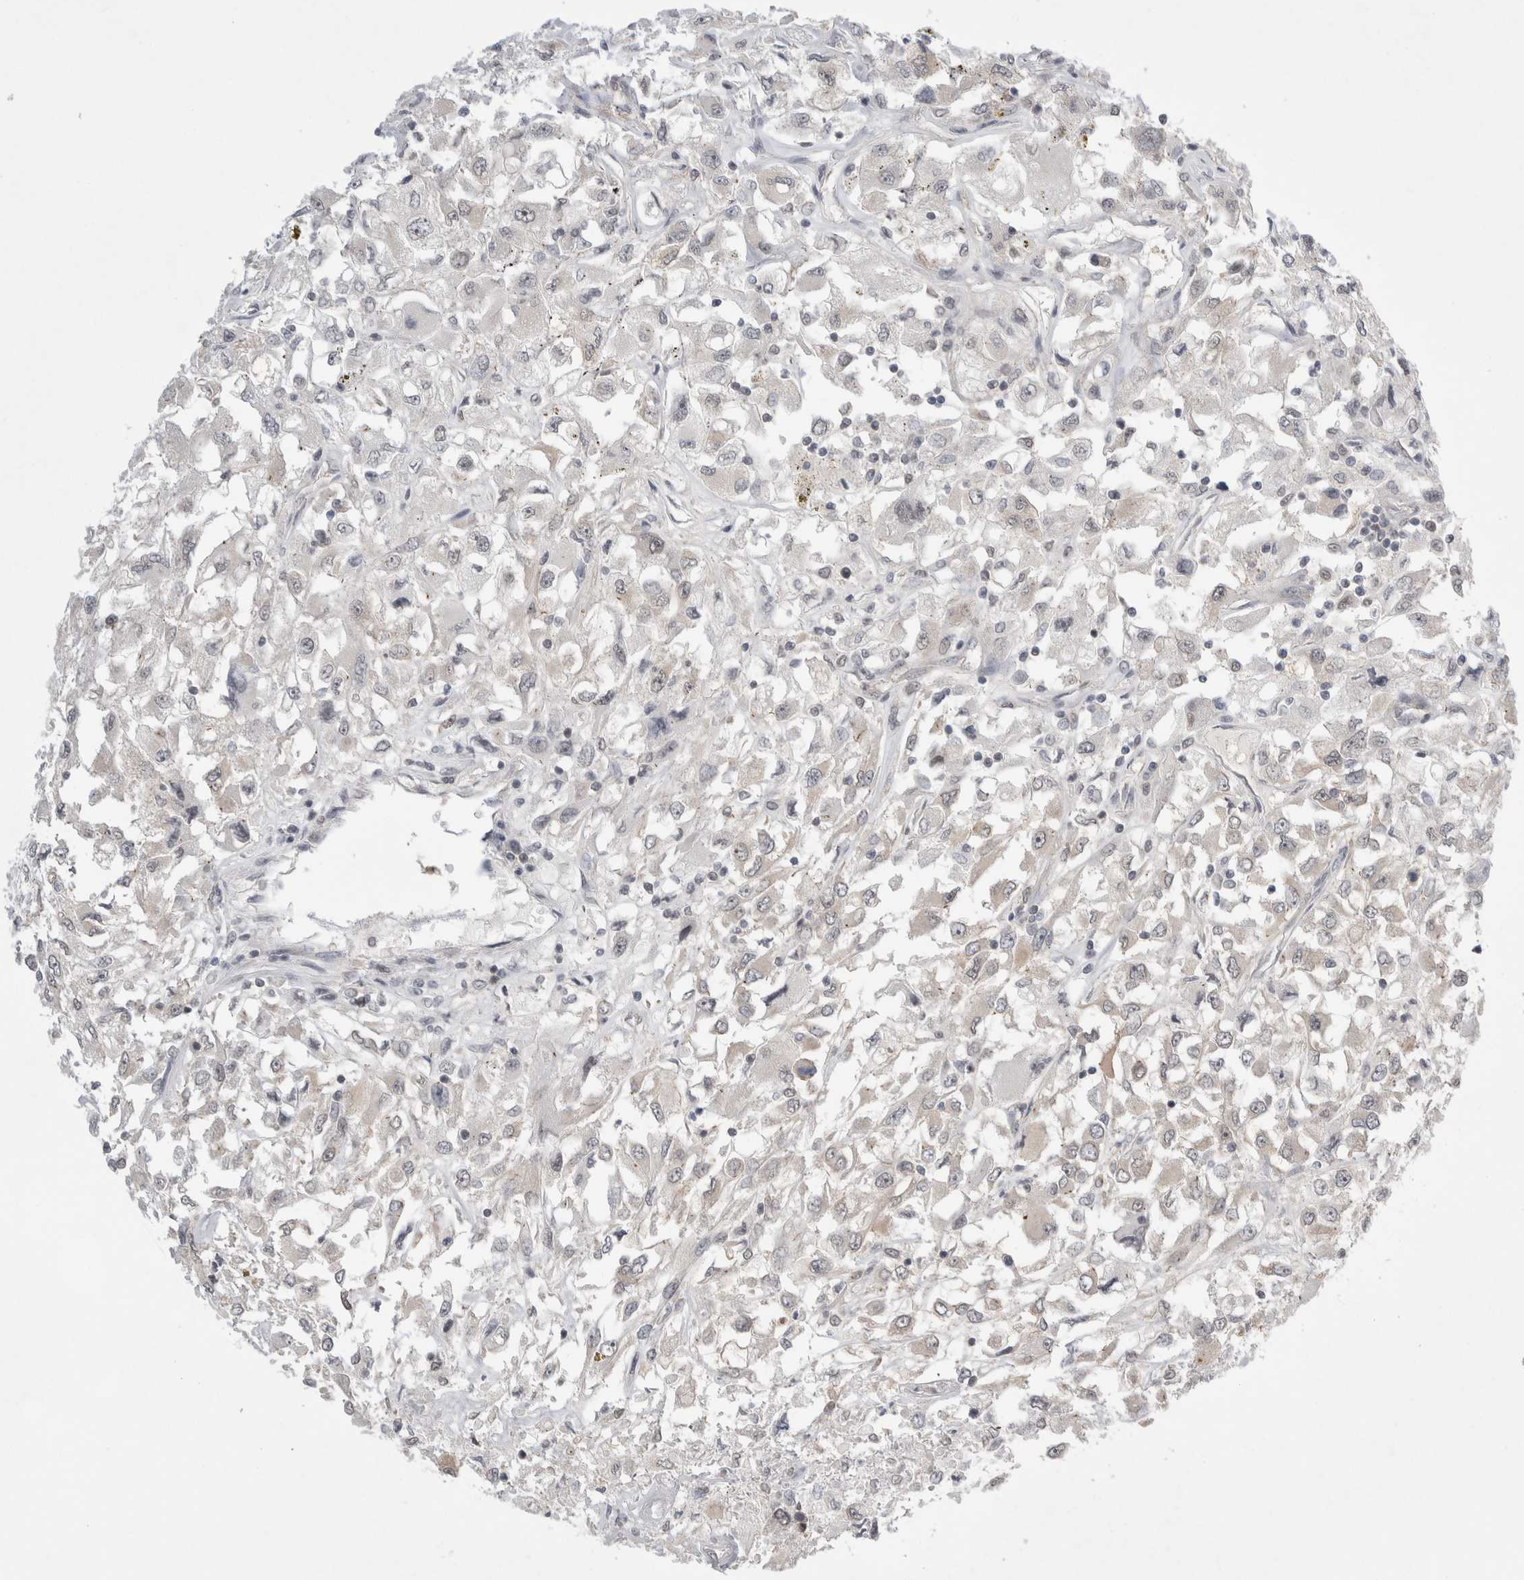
{"staining": {"intensity": "moderate", "quantity": "25%-75%", "location": "cytoplasmic/membranous,nuclear"}, "tissue": "renal cancer", "cell_type": "Tumor cells", "image_type": "cancer", "snomed": [{"axis": "morphology", "description": "Adenocarcinoma, NOS"}, {"axis": "topography", "description": "Kidney"}], "caption": "This histopathology image demonstrates adenocarcinoma (renal) stained with IHC to label a protein in brown. The cytoplasmic/membranous and nuclear of tumor cells show moderate positivity for the protein. Nuclei are counter-stained blue.", "gene": "ZNF341", "patient": {"sex": "female", "age": 52}}